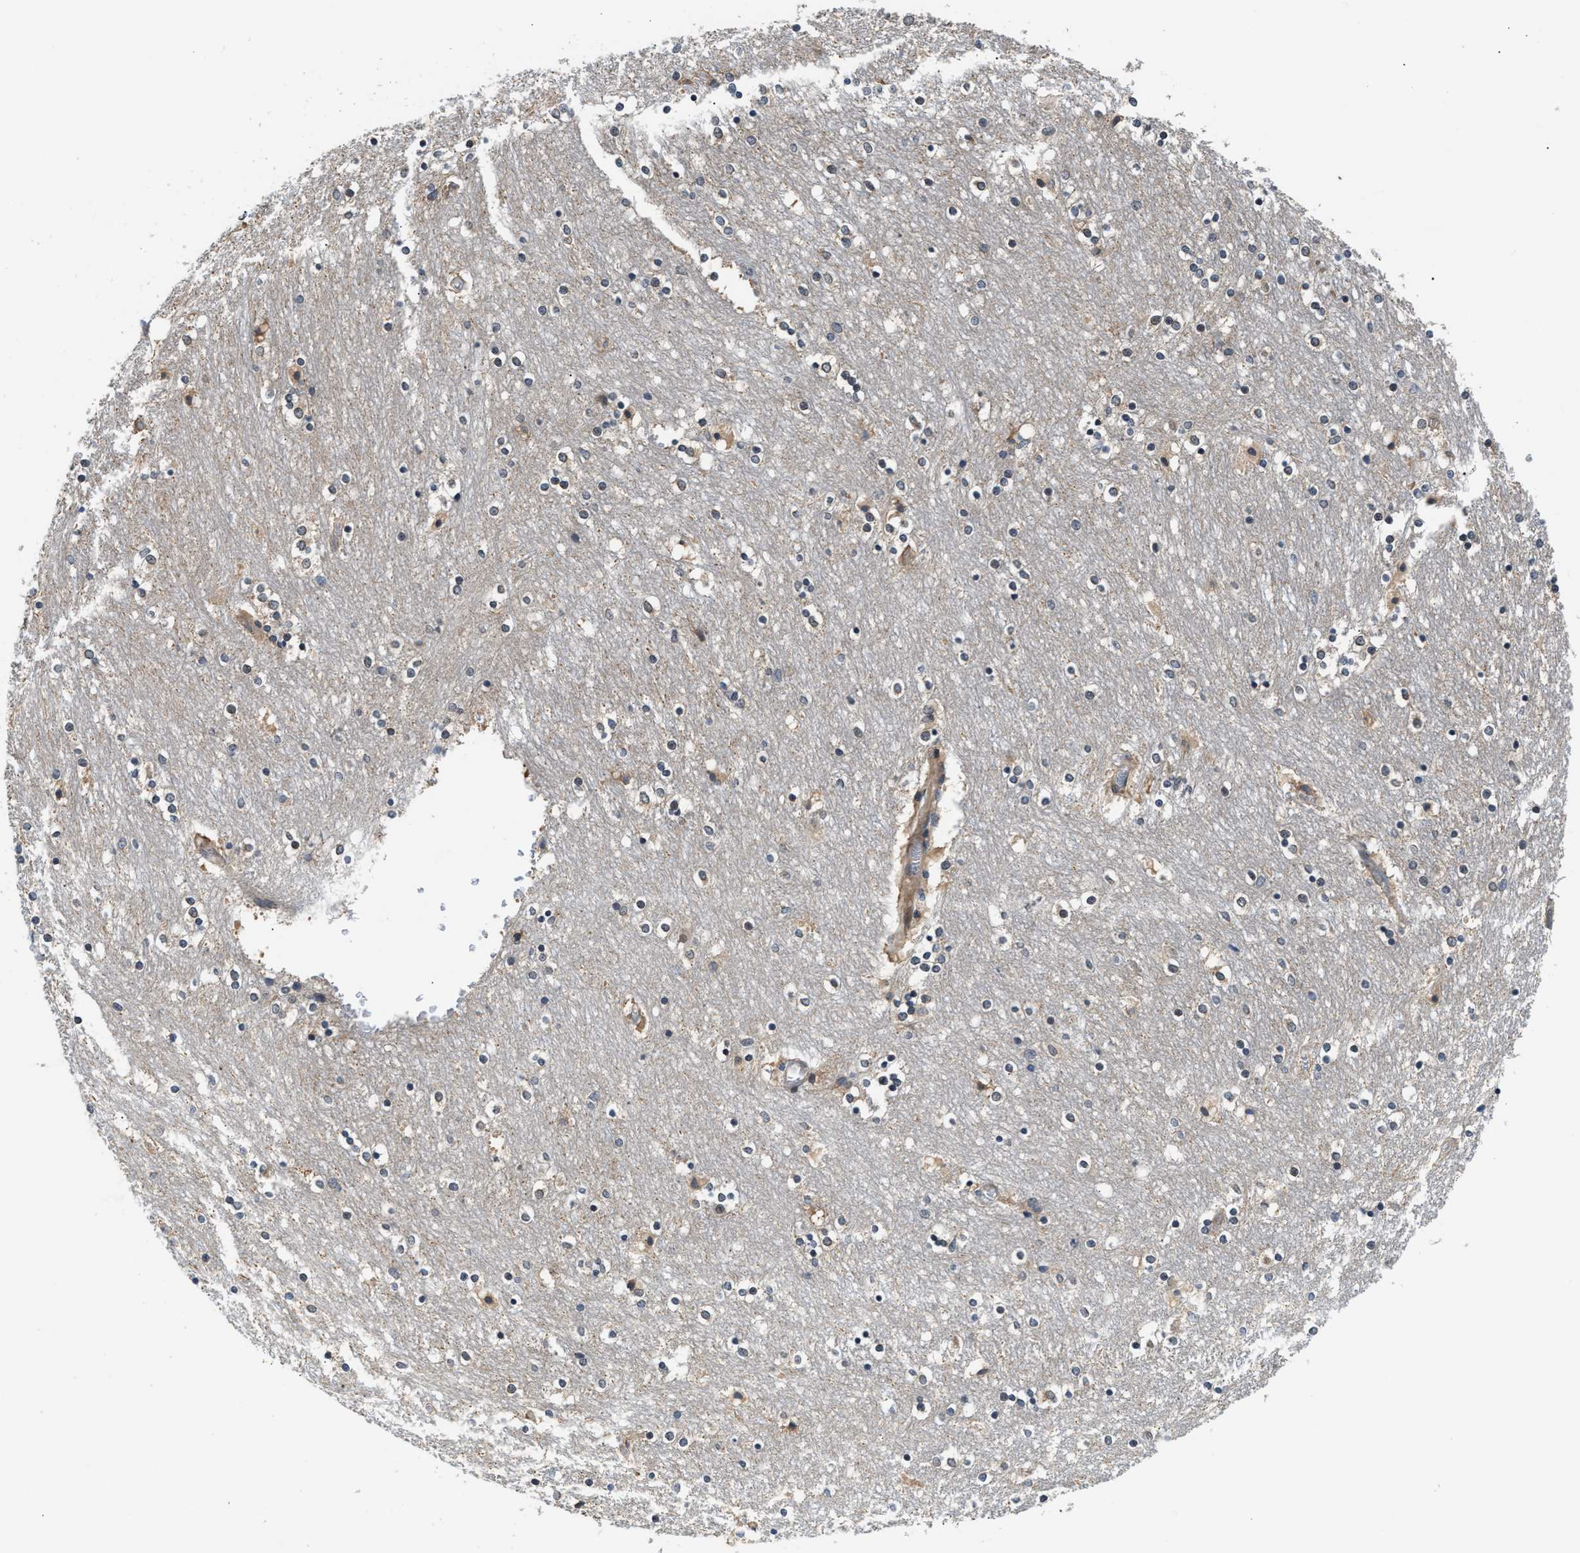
{"staining": {"intensity": "moderate", "quantity": "<25%", "location": "cytoplasmic/membranous"}, "tissue": "caudate", "cell_type": "Glial cells", "image_type": "normal", "snomed": [{"axis": "morphology", "description": "Normal tissue, NOS"}, {"axis": "topography", "description": "Lateral ventricle wall"}], "caption": "The immunohistochemical stain highlights moderate cytoplasmic/membranous staining in glial cells of unremarkable caudate.", "gene": "RAB29", "patient": {"sex": "female", "age": 54}}